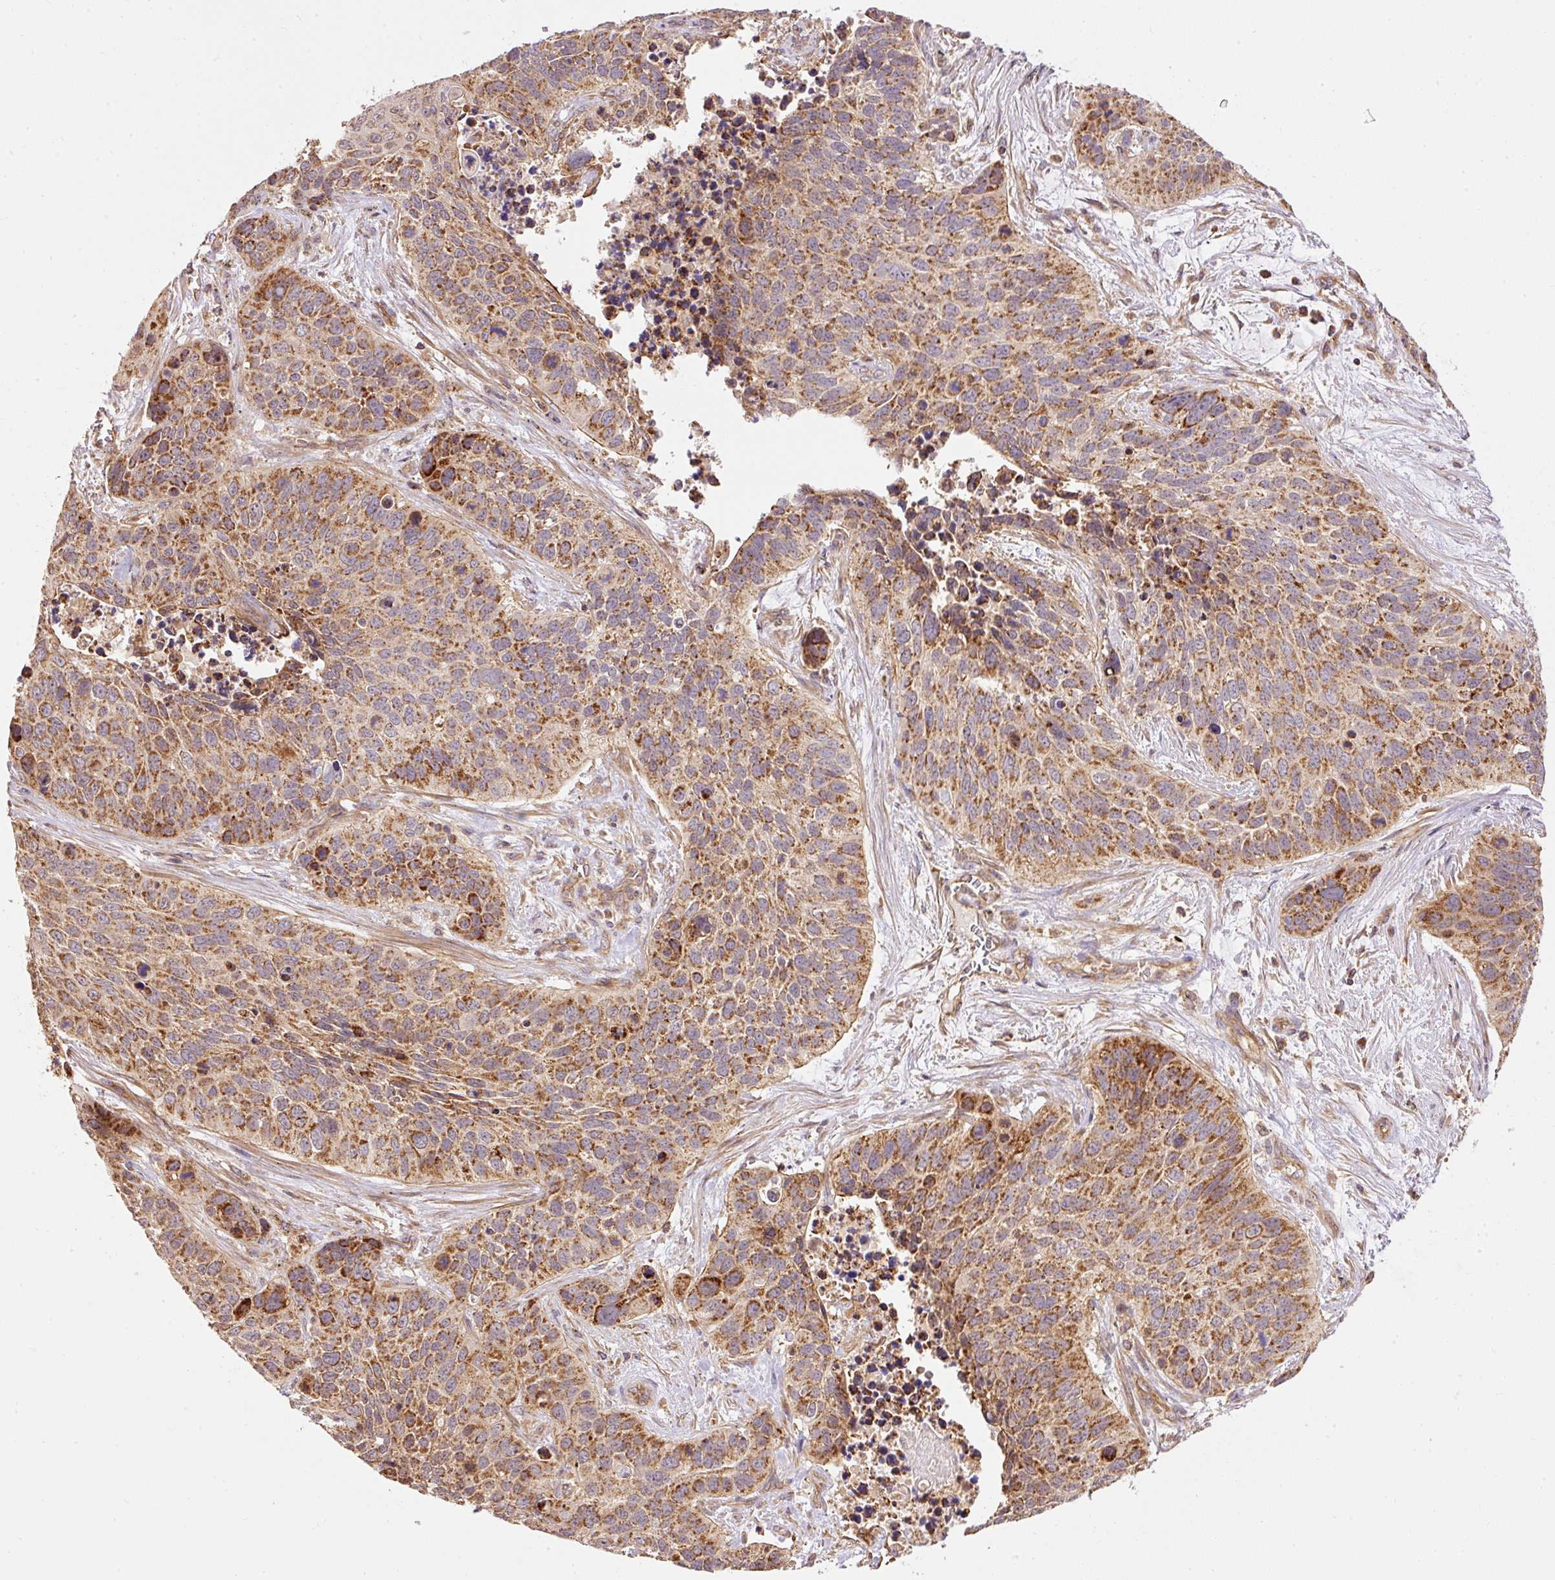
{"staining": {"intensity": "moderate", "quantity": ">75%", "location": "cytoplasmic/membranous"}, "tissue": "lung cancer", "cell_type": "Tumor cells", "image_type": "cancer", "snomed": [{"axis": "morphology", "description": "Squamous cell carcinoma, NOS"}, {"axis": "topography", "description": "Lung"}], "caption": "Immunohistochemical staining of lung cancer shows medium levels of moderate cytoplasmic/membranous staining in approximately >75% of tumor cells. (DAB (3,3'-diaminobenzidine) IHC with brightfield microscopy, high magnification).", "gene": "ADCY4", "patient": {"sex": "male", "age": 62}}